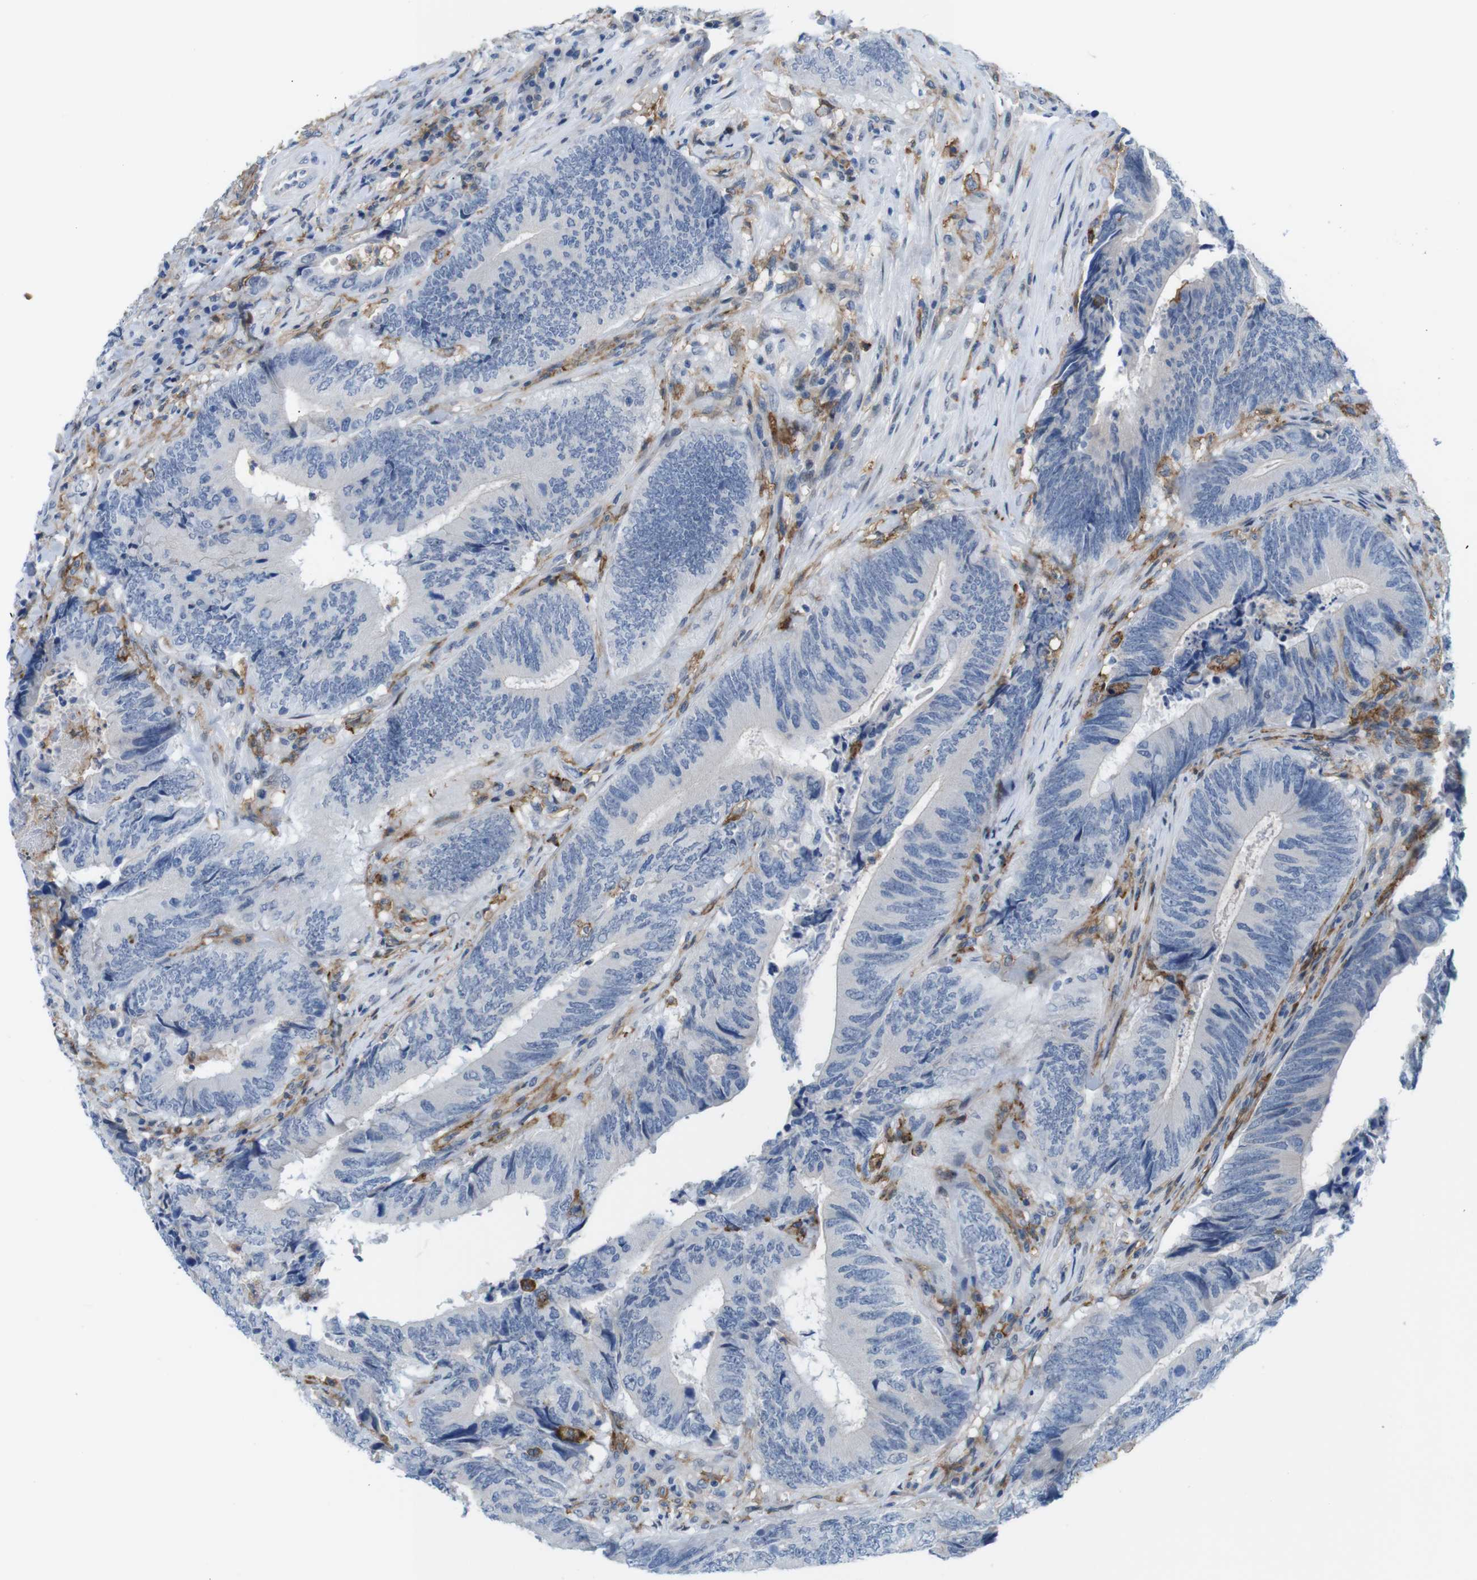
{"staining": {"intensity": "negative", "quantity": "none", "location": "none"}, "tissue": "colorectal cancer", "cell_type": "Tumor cells", "image_type": "cancer", "snomed": [{"axis": "morphology", "description": "Normal tissue, NOS"}, {"axis": "morphology", "description": "Adenocarcinoma, NOS"}, {"axis": "topography", "description": "Colon"}], "caption": "Human colorectal cancer stained for a protein using immunohistochemistry exhibits no expression in tumor cells.", "gene": "CD300C", "patient": {"sex": "male", "age": 56}}